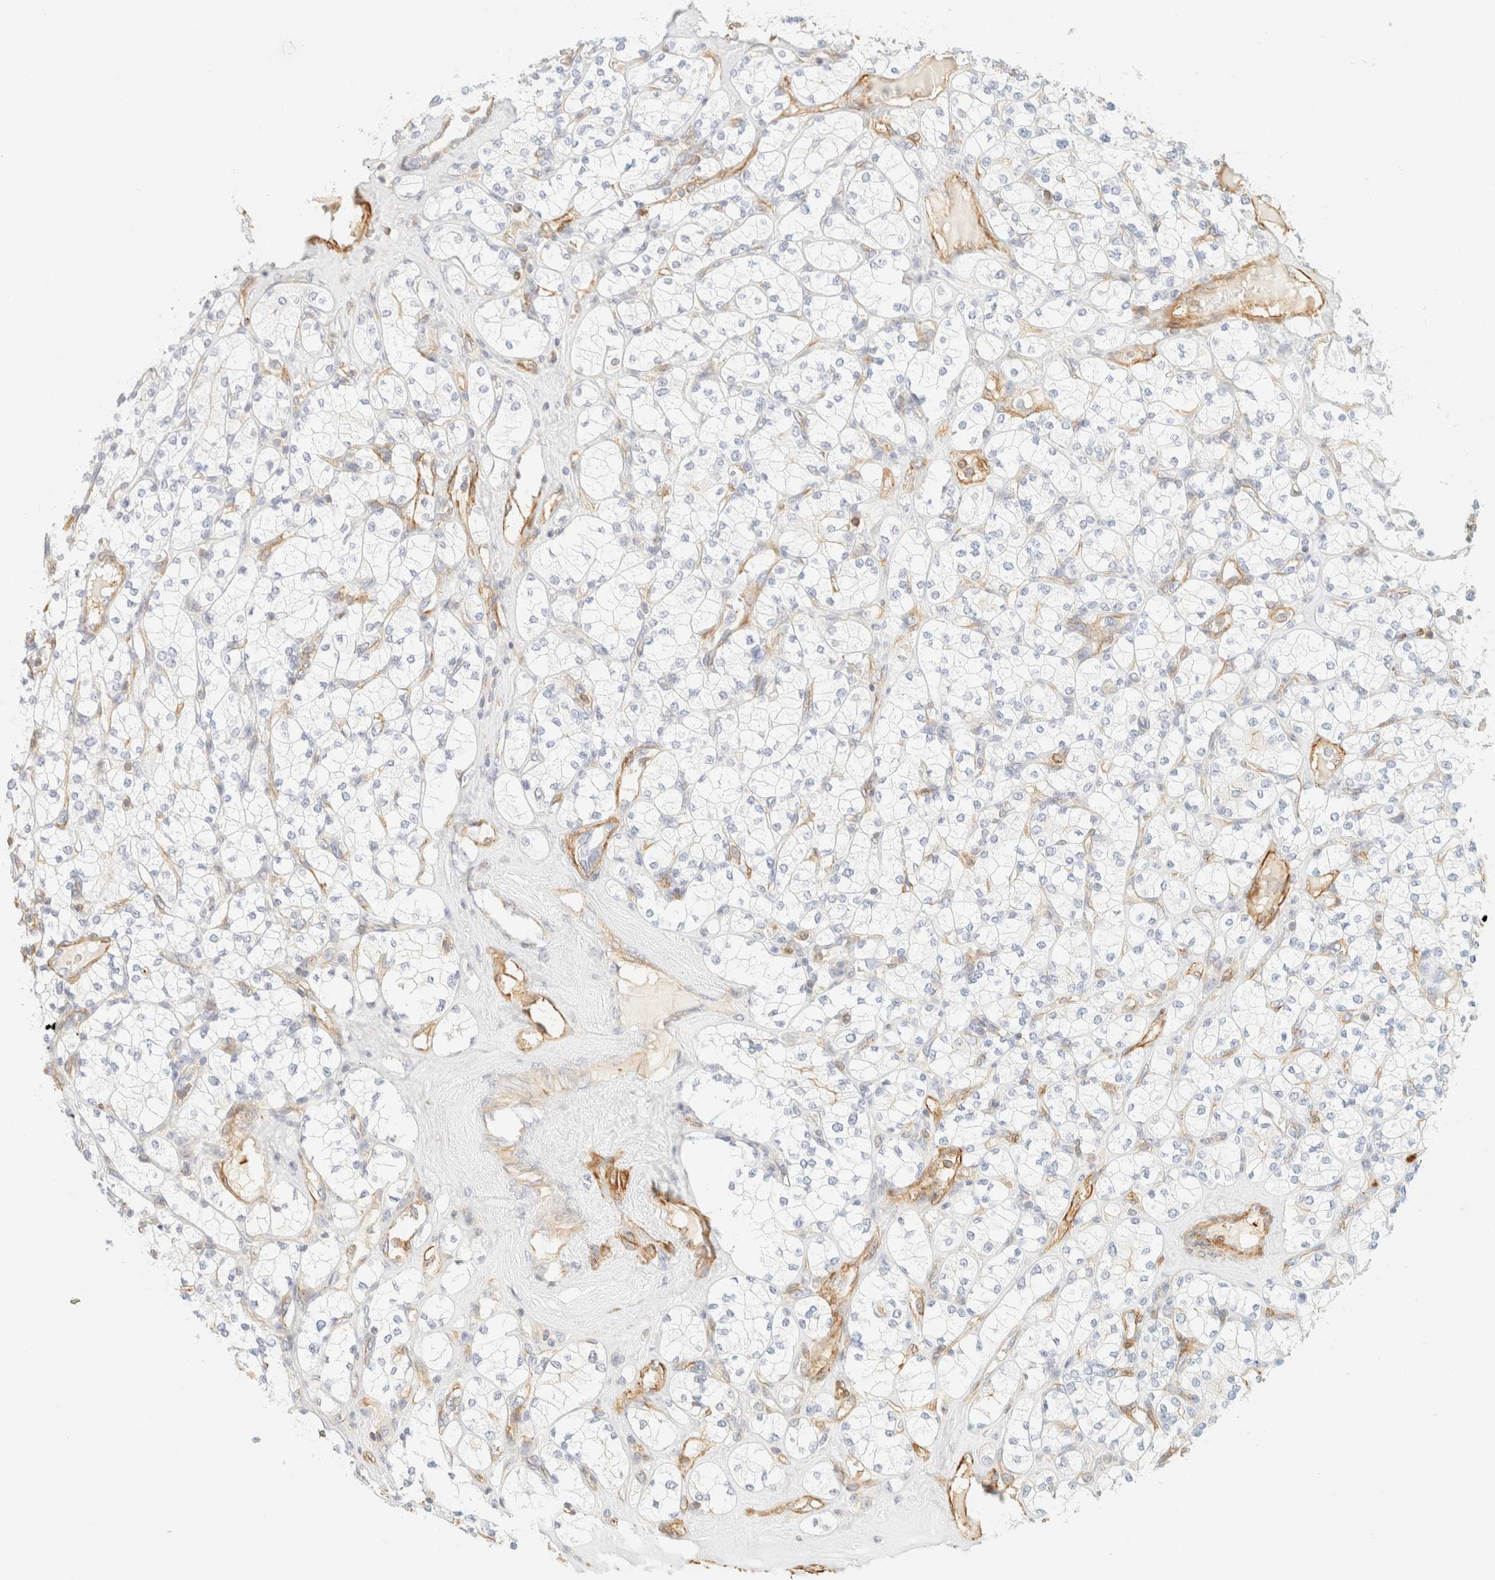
{"staining": {"intensity": "negative", "quantity": "none", "location": "none"}, "tissue": "renal cancer", "cell_type": "Tumor cells", "image_type": "cancer", "snomed": [{"axis": "morphology", "description": "Adenocarcinoma, NOS"}, {"axis": "topography", "description": "Kidney"}], "caption": "IHC photomicrograph of neoplastic tissue: renal cancer (adenocarcinoma) stained with DAB (3,3'-diaminobenzidine) displays no significant protein positivity in tumor cells. (Brightfield microscopy of DAB (3,3'-diaminobenzidine) immunohistochemistry at high magnification).", "gene": "OTOP2", "patient": {"sex": "male", "age": 77}}